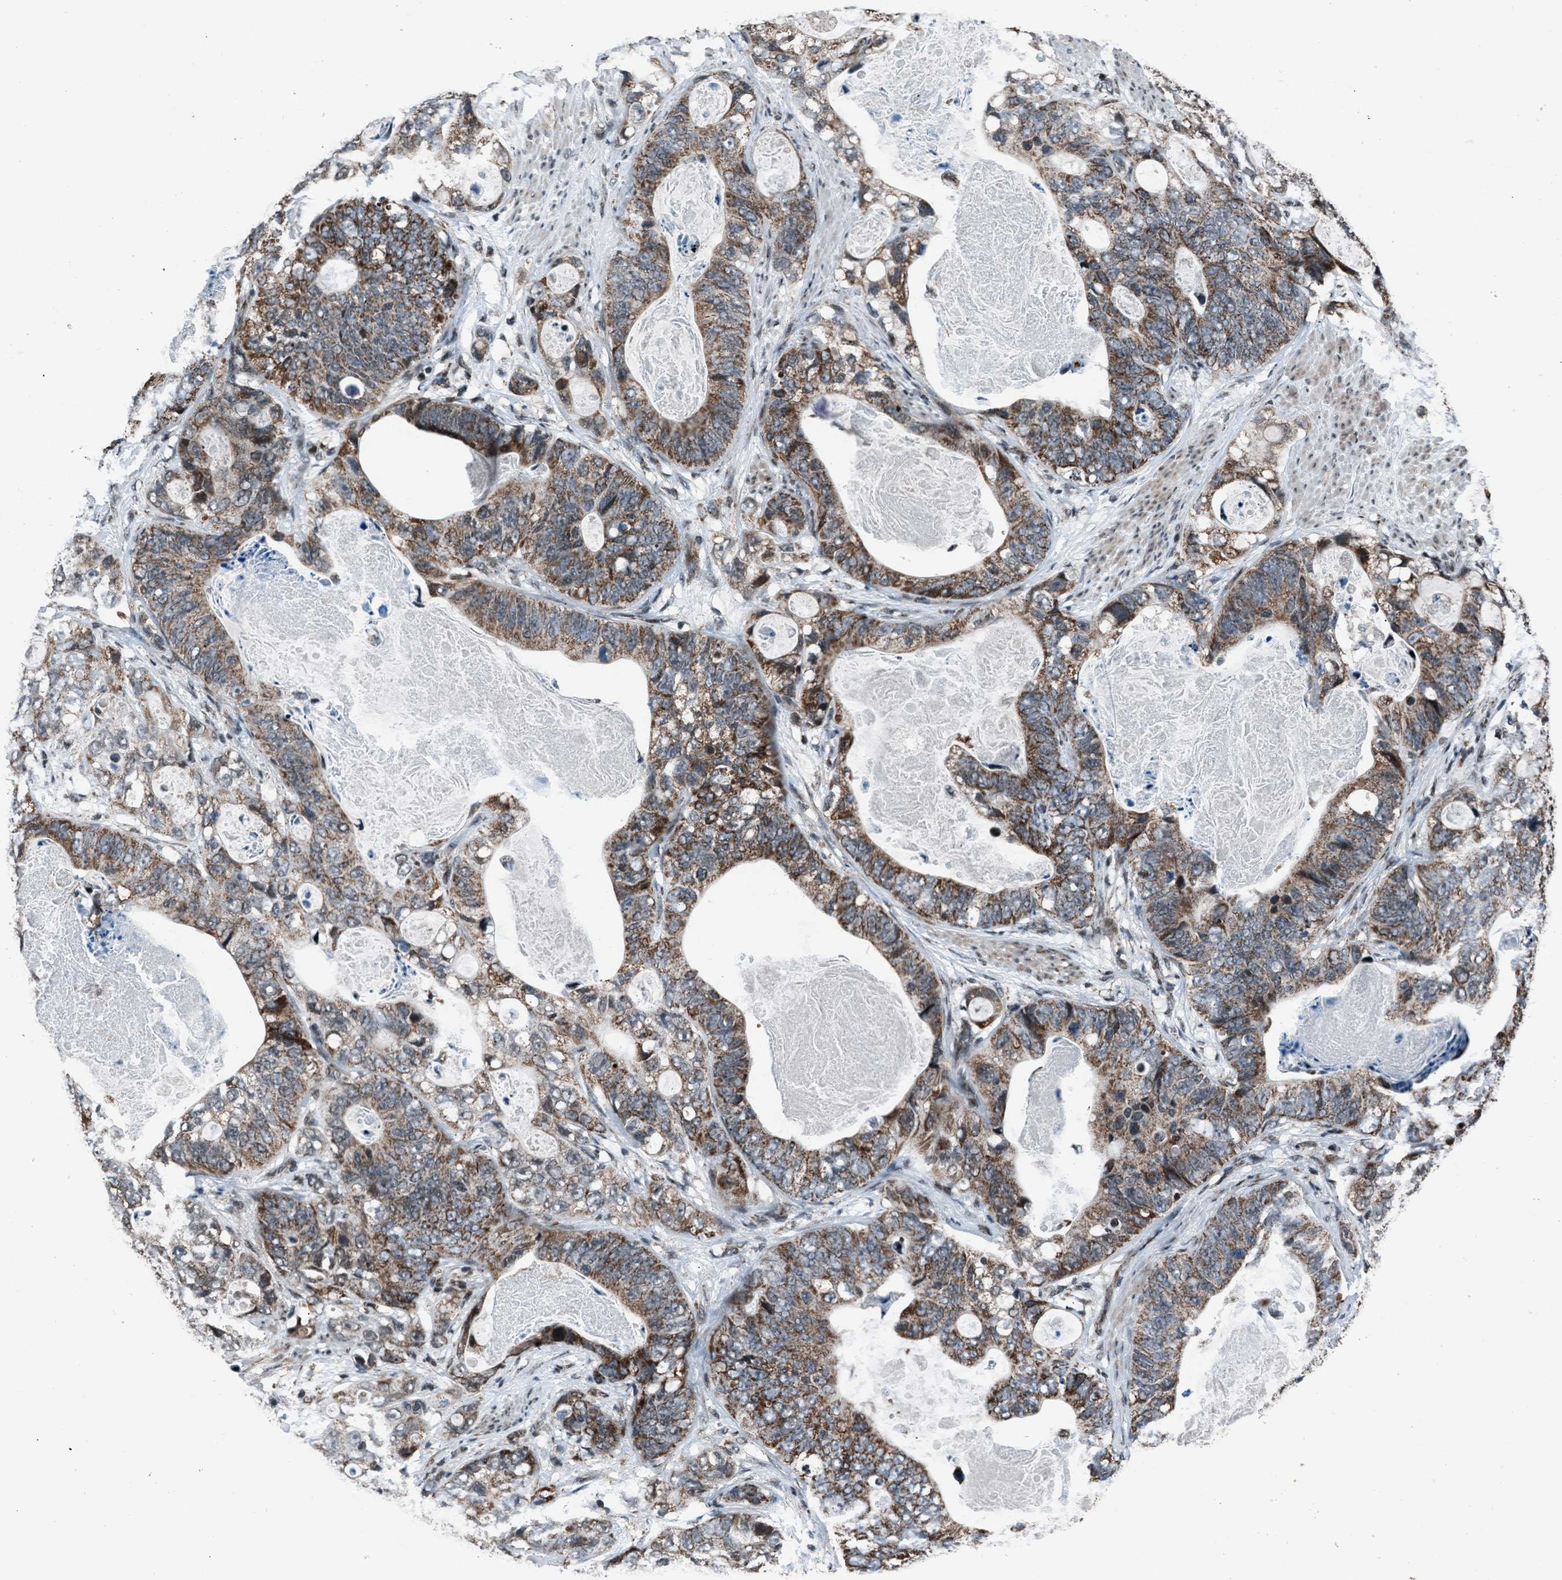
{"staining": {"intensity": "moderate", "quantity": ">75%", "location": "cytoplasmic/membranous"}, "tissue": "stomach cancer", "cell_type": "Tumor cells", "image_type": "cancer", "snomed": [{"axis": "morphology", "description": "Adenocarcinoma, NOS"}, {"axis": "topography", "description": "Stomach"}], "caption": "A brown stain highlights moderate cytoplasmic/membranous staining of a protein in human stomach adenocarcinoma tumor cells.", "gene": "MORC3", "patient": {"sex": "female", "age": 89}}